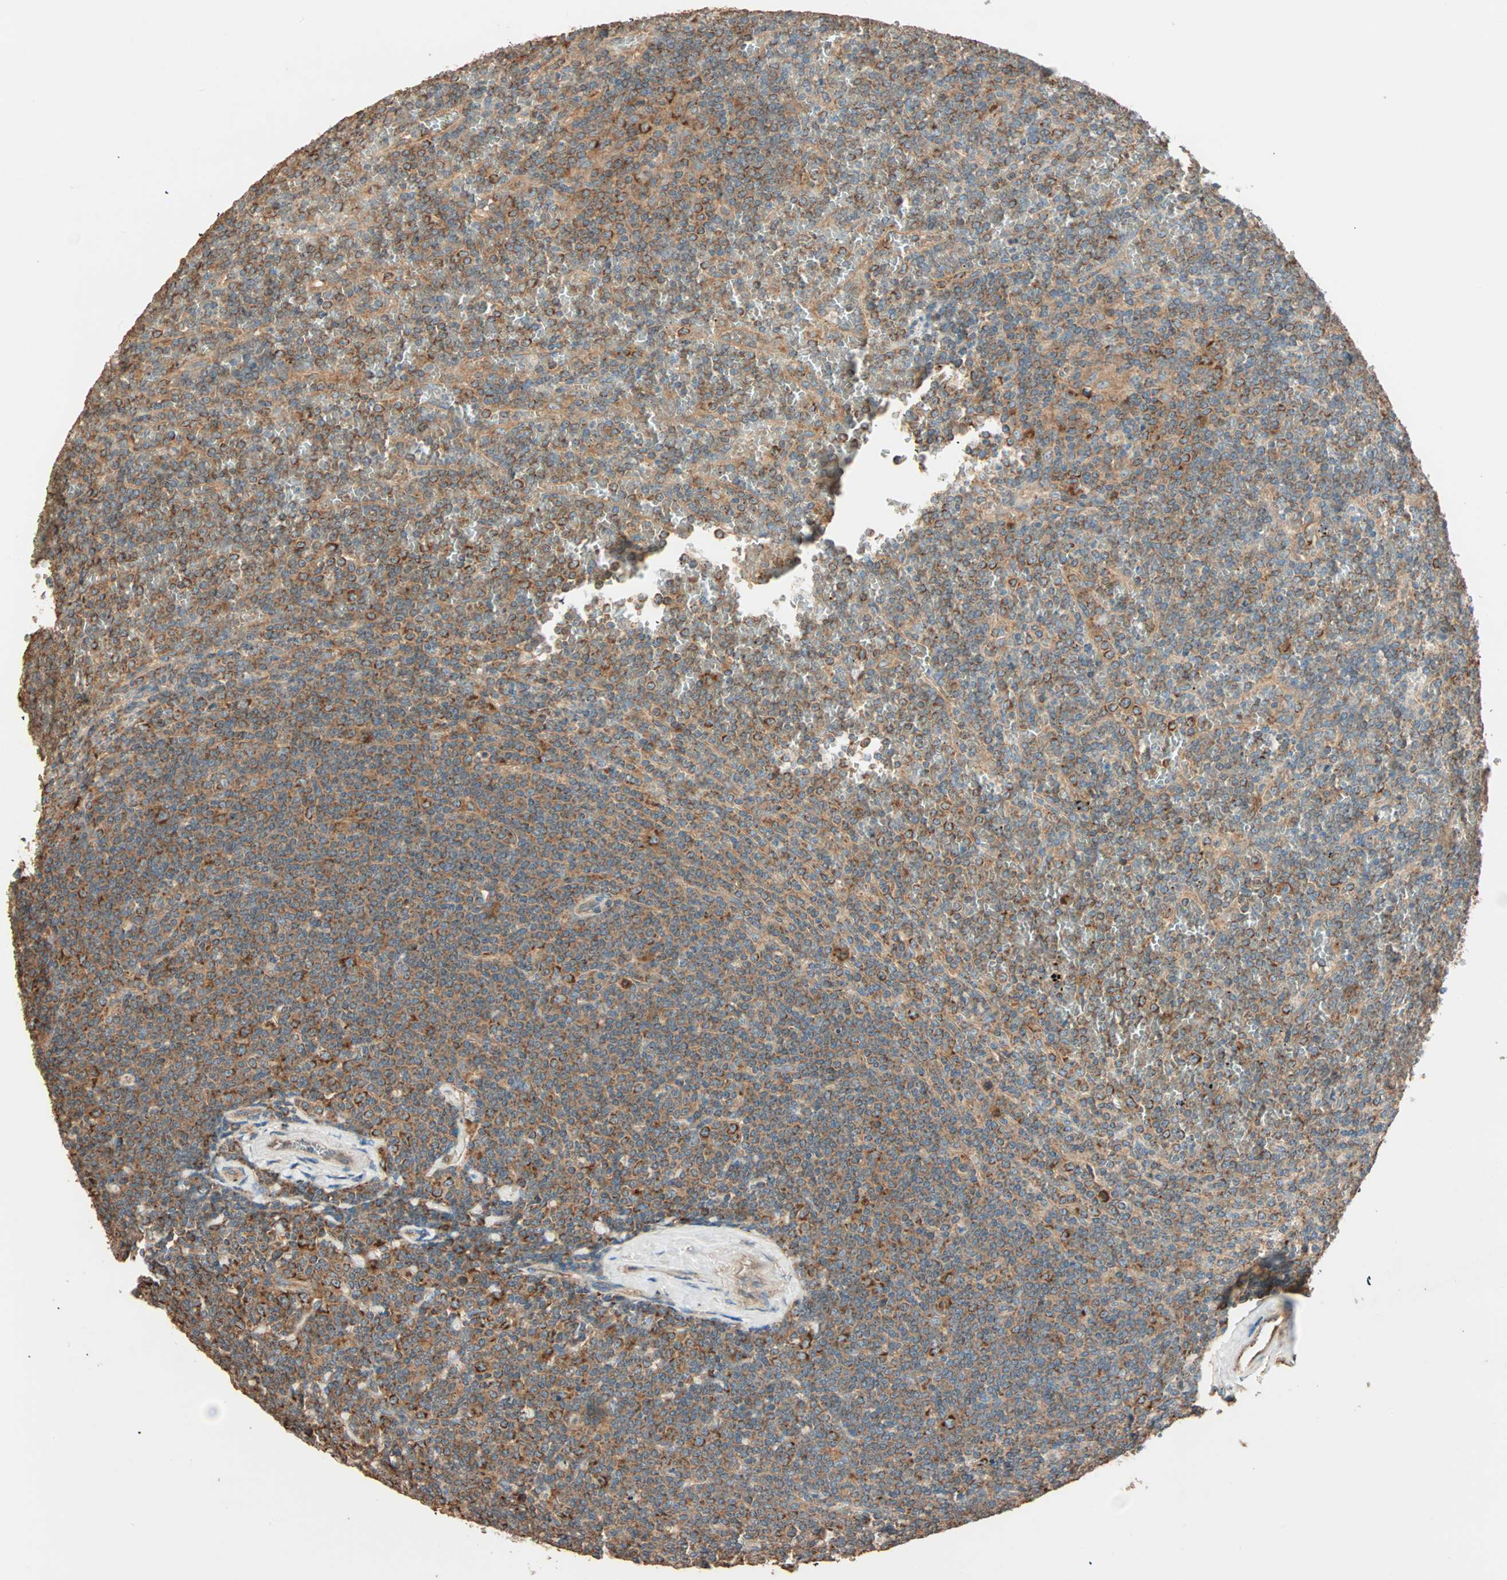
{"staining": {"intensity": "strong", "quantity": "25%-75%", "location": "cytoplasmic/membranous"}, "tissue": "lymphoma", "cell_type": "Tumor cells", "image_type": "cancer", "snomed": [{"axis": "morphology", "description": "Malignant lymphoma, non-Hodgkin's type, Low grade"}, {"axis": "topography", "description": "Spleen"}], "caption": "A brown stain shows strong cytoplasmic/membranous staining of a protein in lymphoma tumor cells. The protein is stained brown, and the nuclei are stained in blue (DAB IHC with brightfield microscopy, high magnification).", "gene": "EIF4G2", "patient": {"sex": "female", "age": 19}}